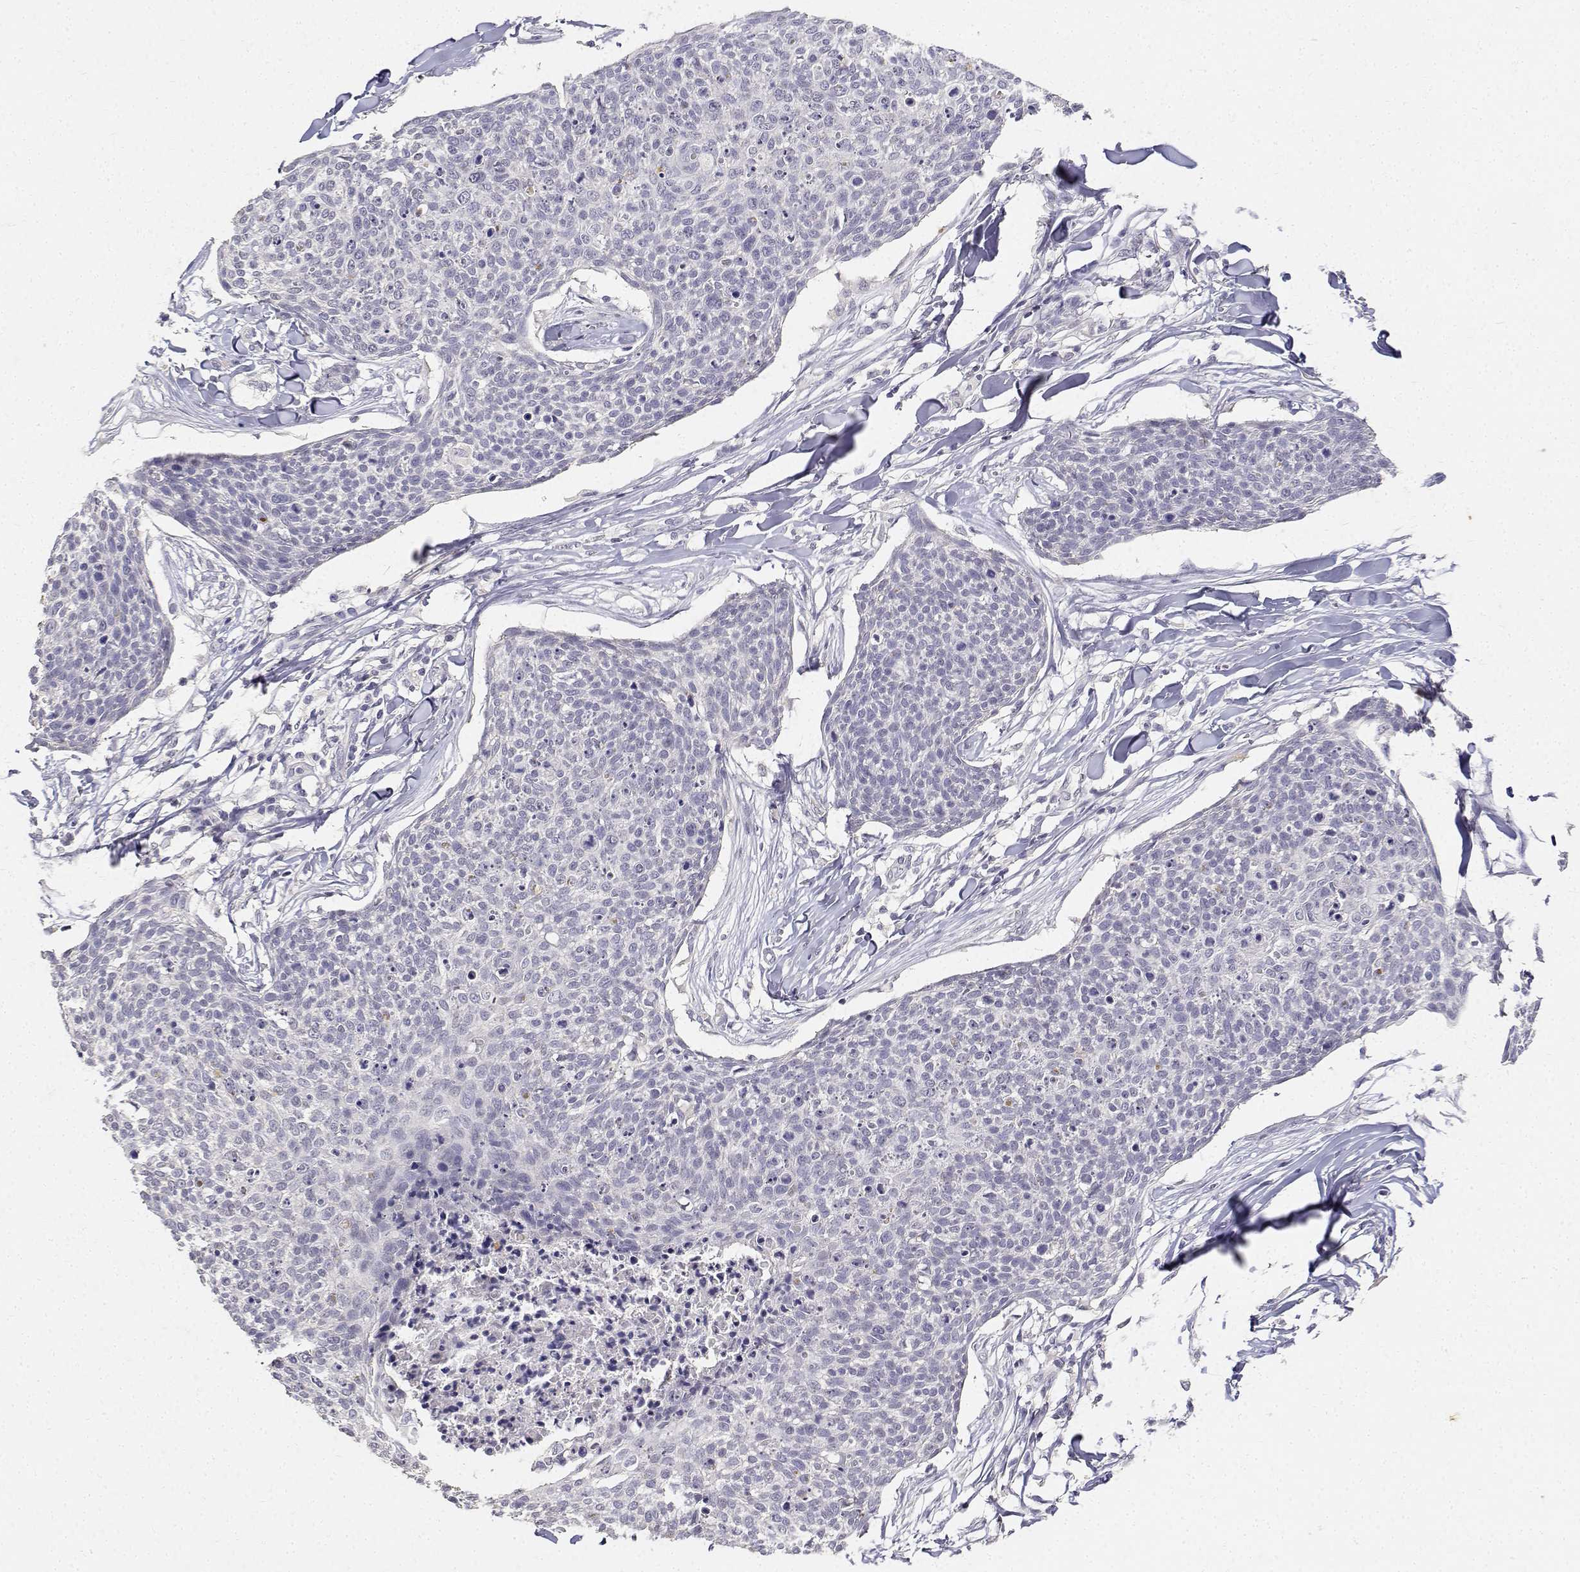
{"staining": {"intensity": "negative", "quantity": "none", "location": "none"}, "tissue": "skin cancer", "cell_type": "Tumor cells", "image_type": "cancer", "snomed": [{"axis": "morphology", "description": "Squamous cell carcinoma, NOS"}, {"axis": "topography", "description": "Skin"}, {"axis": "topography", "description": "Vulva"}], "caption": "This is an immunohistochemistry (IHC) micrograph of skin cancer (squamous cell carcinoma). There is no staining in tumor cells.", "gene": "PAEP", "patient": {"sex": "female", "age": 75}}